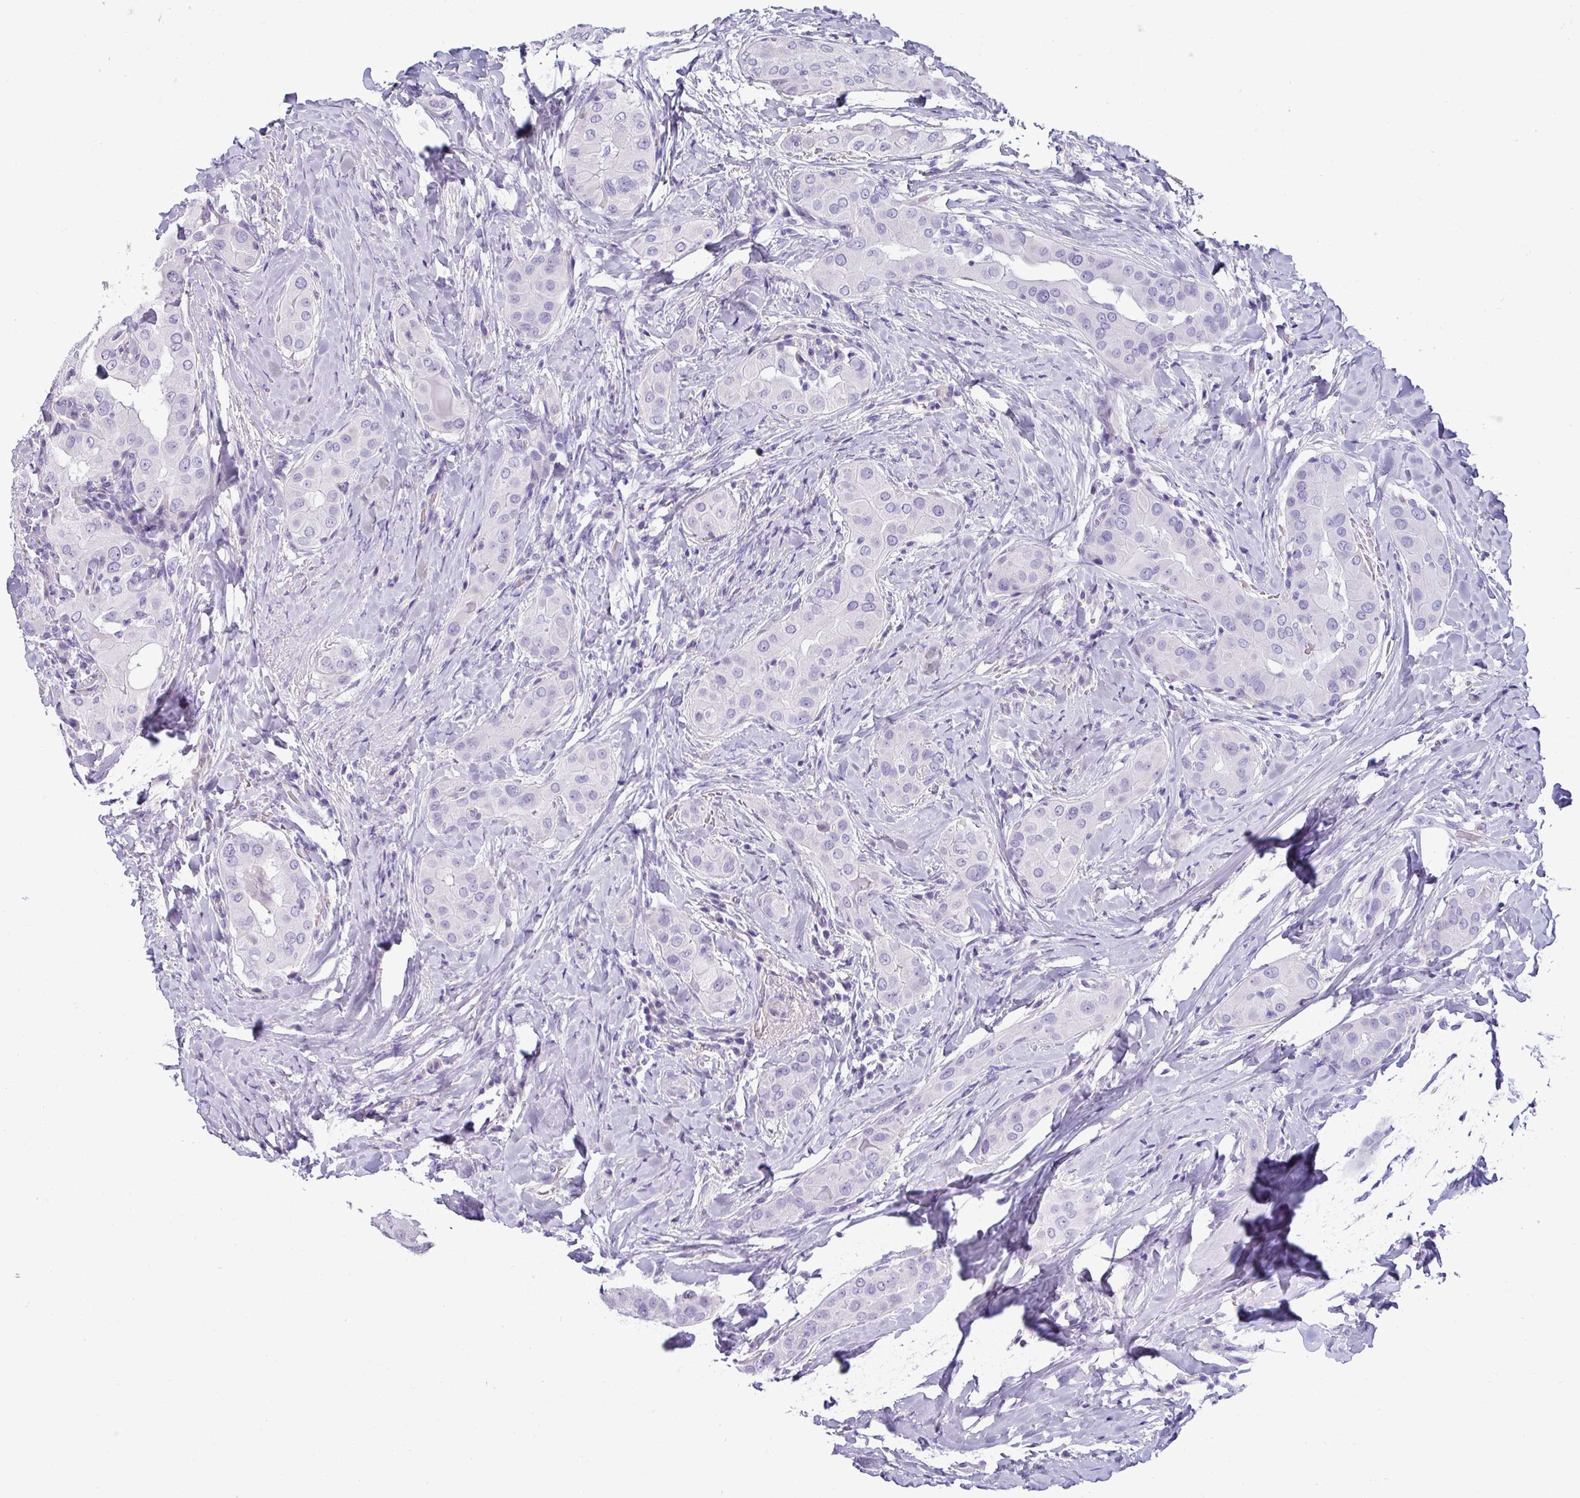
{"staining": {"intensity": "negative", "quantity": "none", "location": "none"}, "tissue": "thyroid cancer", "cell_type": "Tumor cells", "image_type": "cancer", "snomed": [{"axis": "morphology", "description": "Papillary adenocarcinoma, NOS"}, {"axis": "topography", "description": "Thyroid gland"}], "caption": "The IHC image has no significant expression in tumor cells of thyroid cancer (papillary adenocarcinoma) tissue.", "gene": "VCX2", "patient": {"sex": "male", "age": 33}}